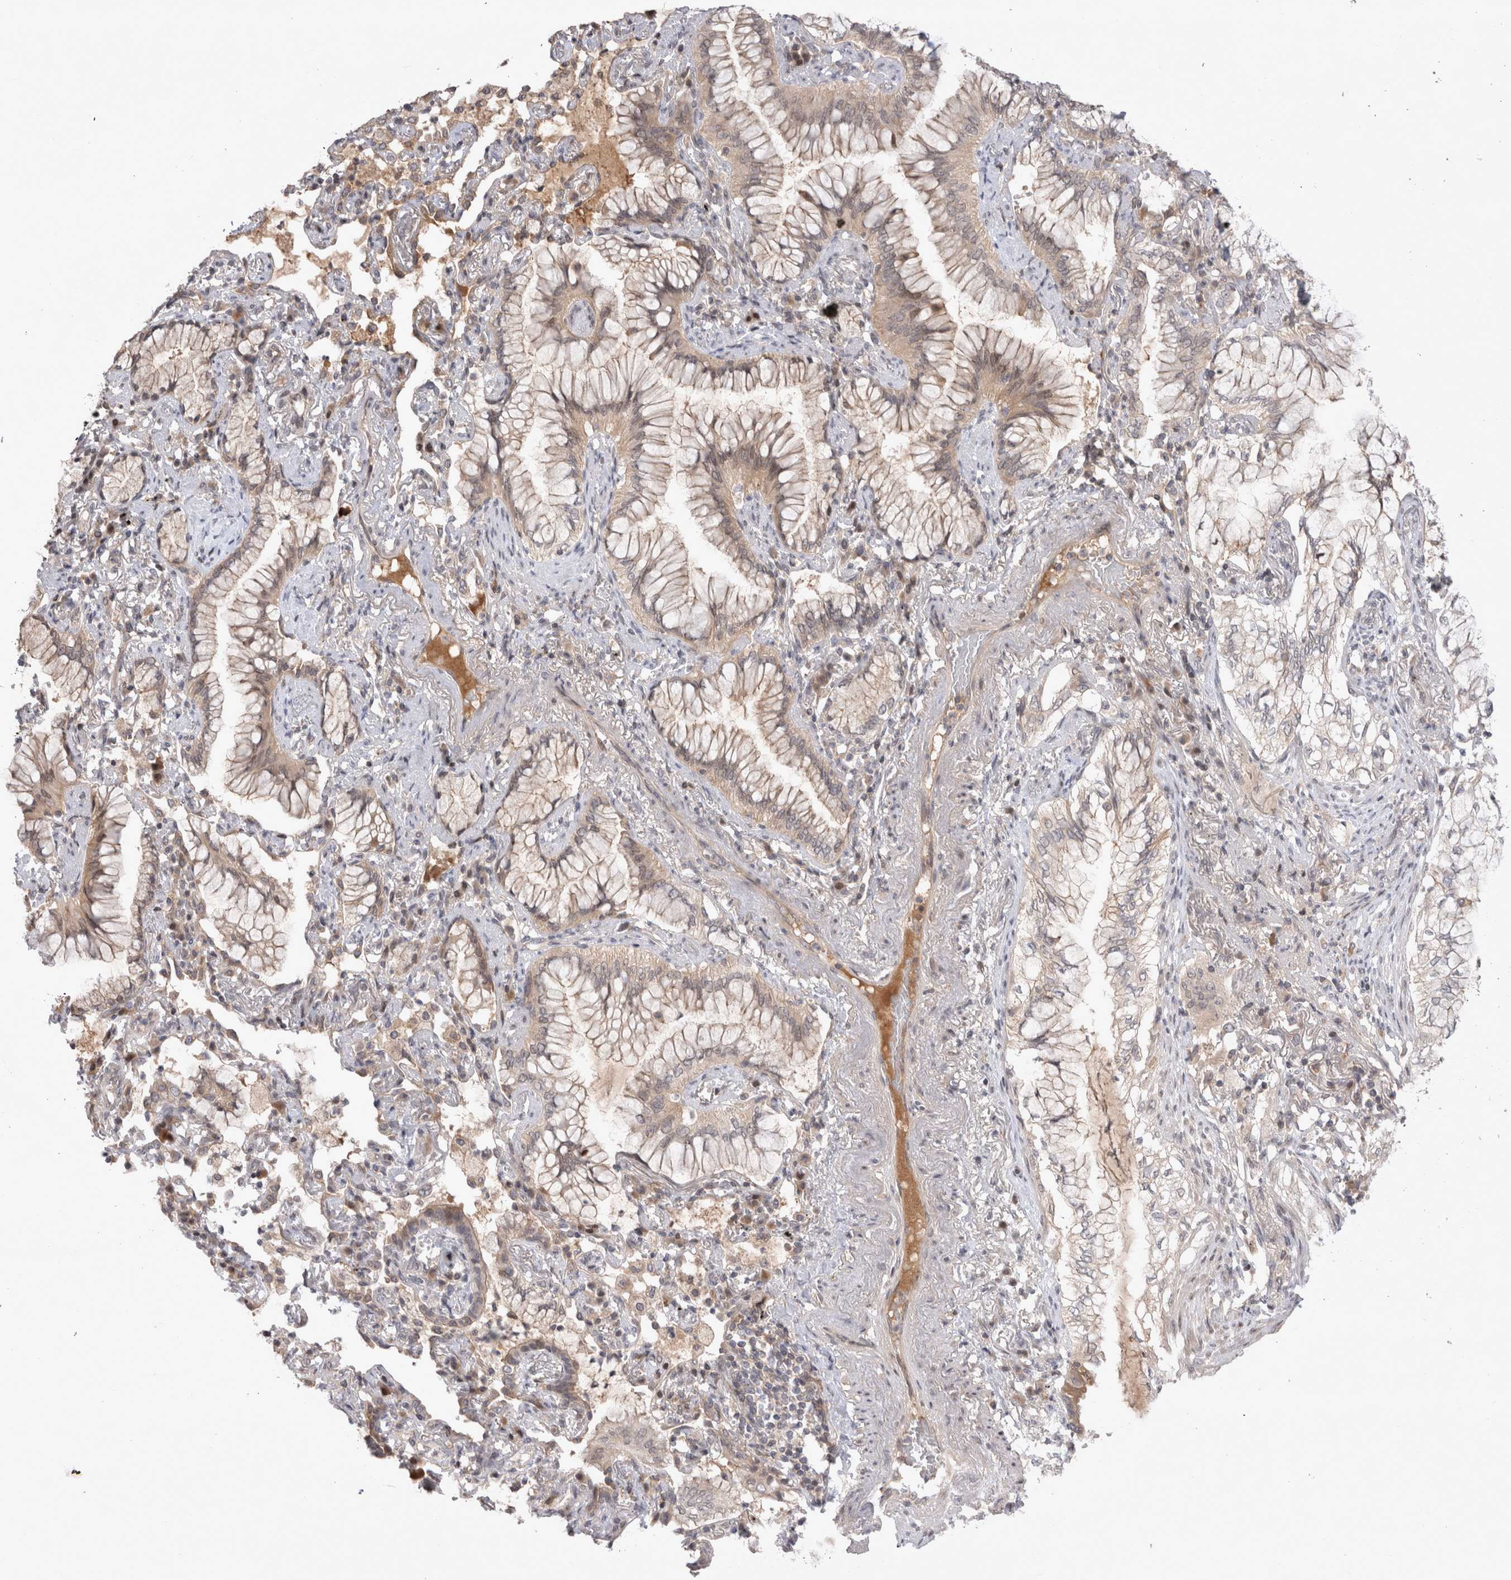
{"staining": {"intensity": "weak", "quantity": ">75%", "location": "cytoplasmic/membranous"}, "tissue": "lung cancer", "cell_type": "Tumor cells", "image_type": "cancer", "snomed": [{"axis": "morphology", "description": "Adenocarcinoma, NOS"}, {"axis": "topography", "description": "Lung"}], "caption": "An image showing weak cytoplasmic/membranous positivity in approximately >75% of tumor cells in adenocarcinoma (lung), as visualized by brown immunohistochemical staining.", "gene": "PLEKHM1", "patient": {"sex": "female", "age": 70}}